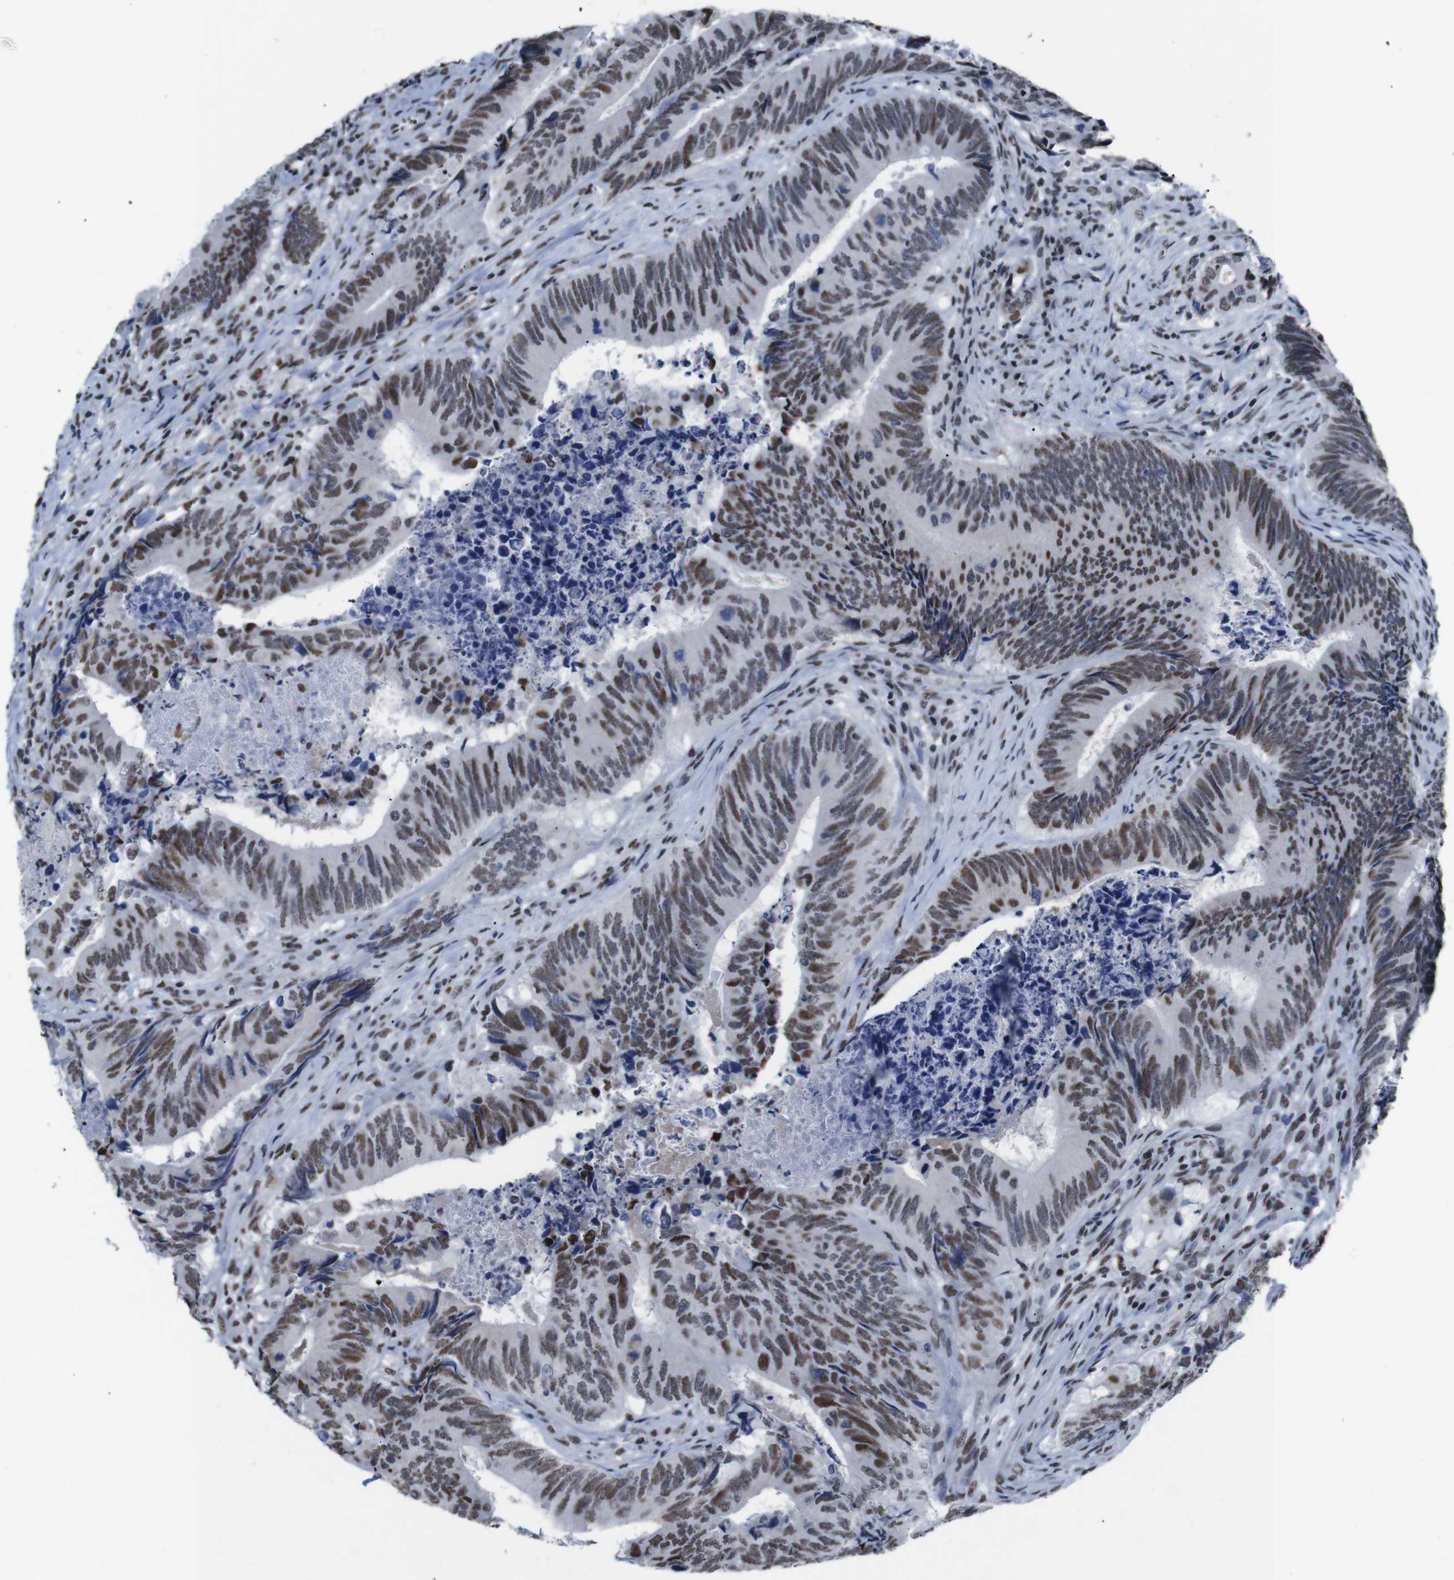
{"staining": {"intensity": "moderate", "quantity": ">75%", "location": "nuclear"}, "tissue": "colorectal cancer", "cell_type": "Tumor cells", "image_type": "cancer", "snomed": [{"axis": "morphology", "description": "Normal tissue, NOS"}, {"axis": "morphology", "description": "Adenocarcinoma, NOS"}, {"axis": "topography", "description": "Colon"}], "caption": "DAB immunohistochemical staining of human colorectal cancer (adenocarcinoma) shows moderate nuclear protein positivity in approximately >75% of tumor cells.", "gene": "PIP4P2", "patient": {"sex": "male", "age": 56}}